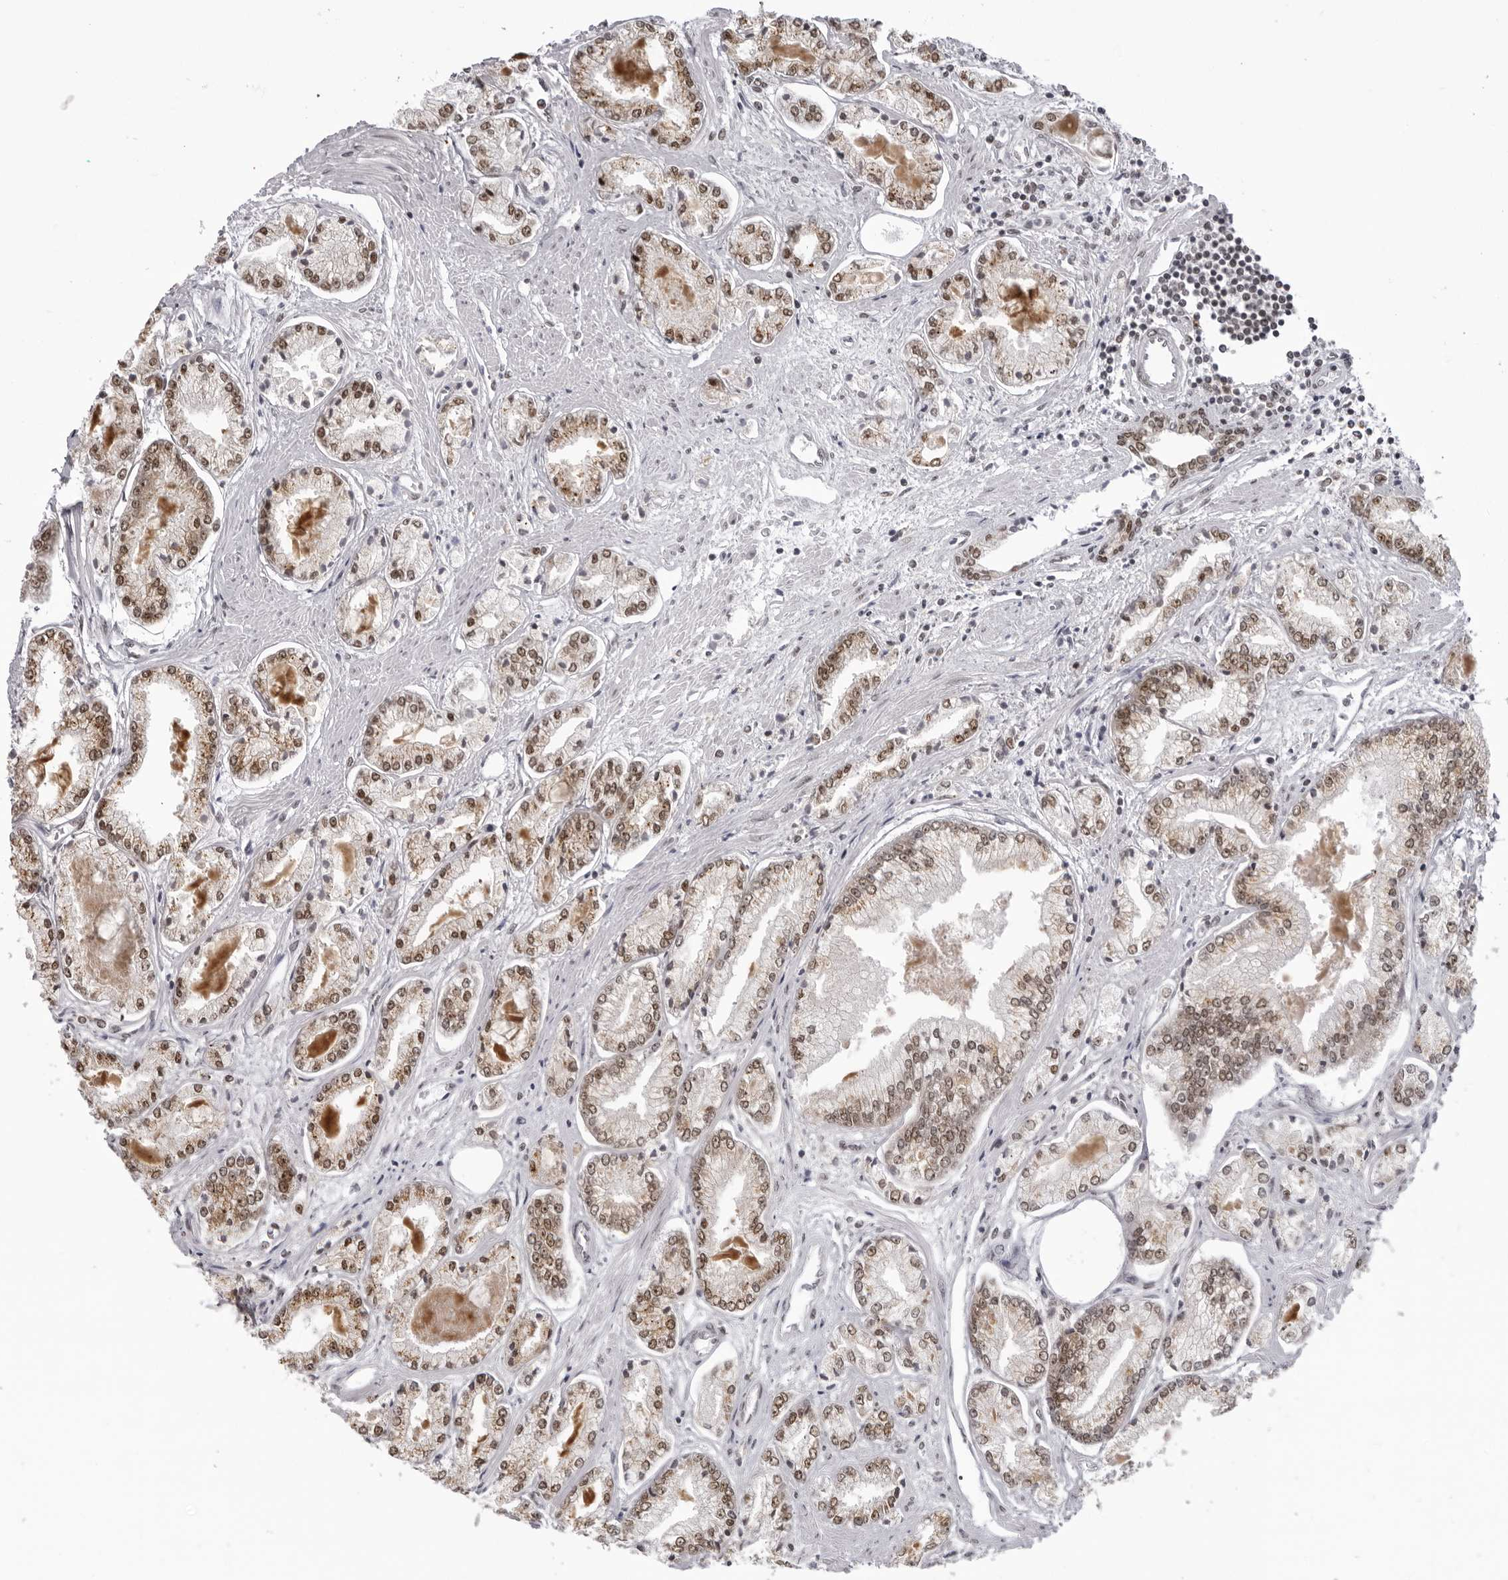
{"staining": {"intensity": "moderate", "quantity": ">75%", "location": "nuclear"}, "tissue": "prostate cancer", "cell_type": "Tumor cells", "image_type": "cancer", "snomed": [{"axis": "morphology", "description": "Adenocarcinoma, Low grade"}, {"axis": "topography", "description": "Prostate"}], "caption": "This is an image of IHC staining of prostate cancer, which shows moderate expression in the nuclear of tumor cells.", "gene": "HEXIM2", "patient": {"sex": "male", "age": 52}}